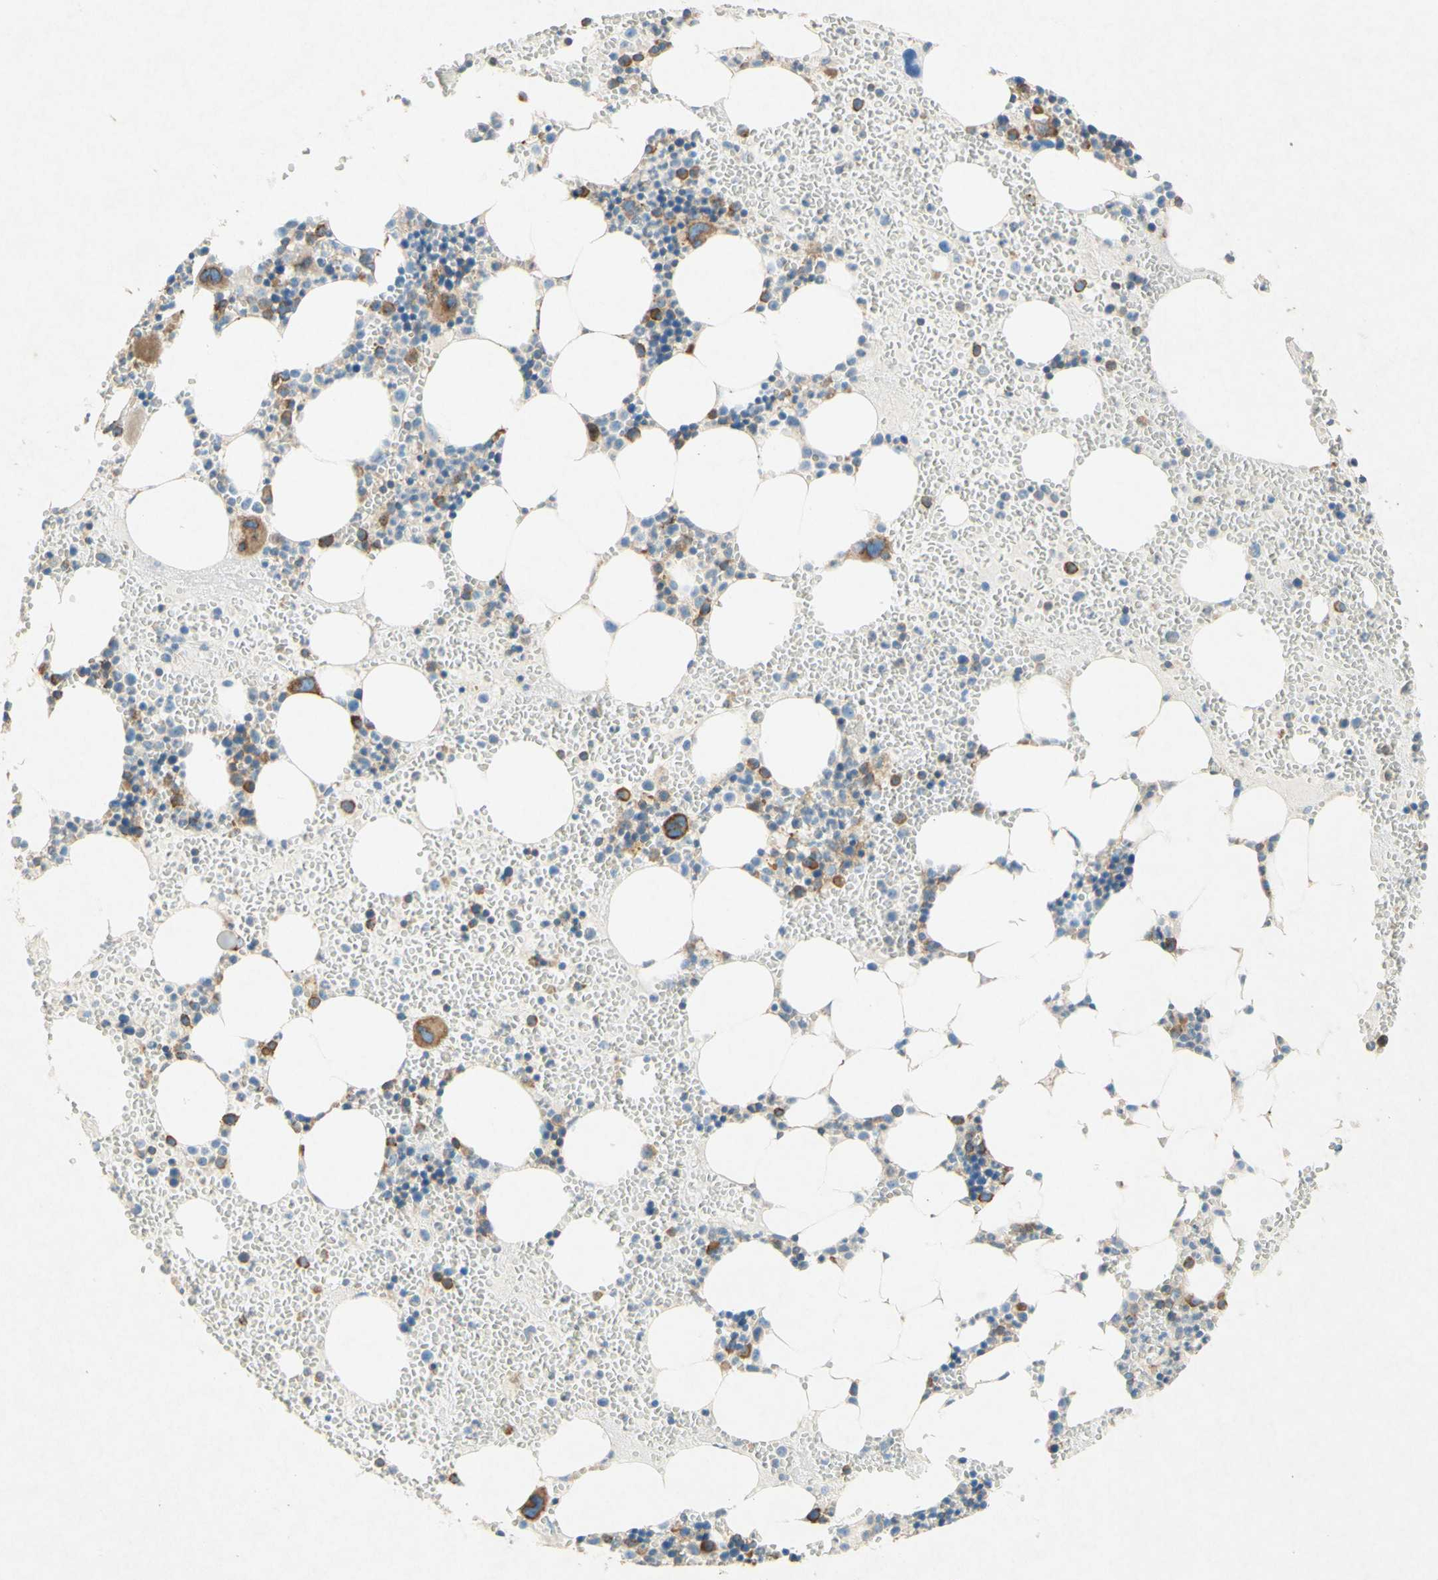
{"staining": {"intensity": "moderate", "quantity": "<25%", "location": "cytoplasmic/membranous"}, "tissue": "bone marrow", "cell_type": "Hematopoietic cells", "image_type": "normal", "snomed": [{"axis": "morphology", "description": "Normal tissue, NOS"}, {"axis": "morphology", "description": "Inflammation, NOS"}, {"axis": "topography", "description": "Bone marrow"}], "caption": "High-power microscopy captured an immunohistochemistry micrograph of benign bone marrow, revealing moderate cytoplasmic/membranous positivity in approximately <25% of hematopoietic cells.", "gene": "PABPC1", "patient": {"sex": "female", "age": 76}}